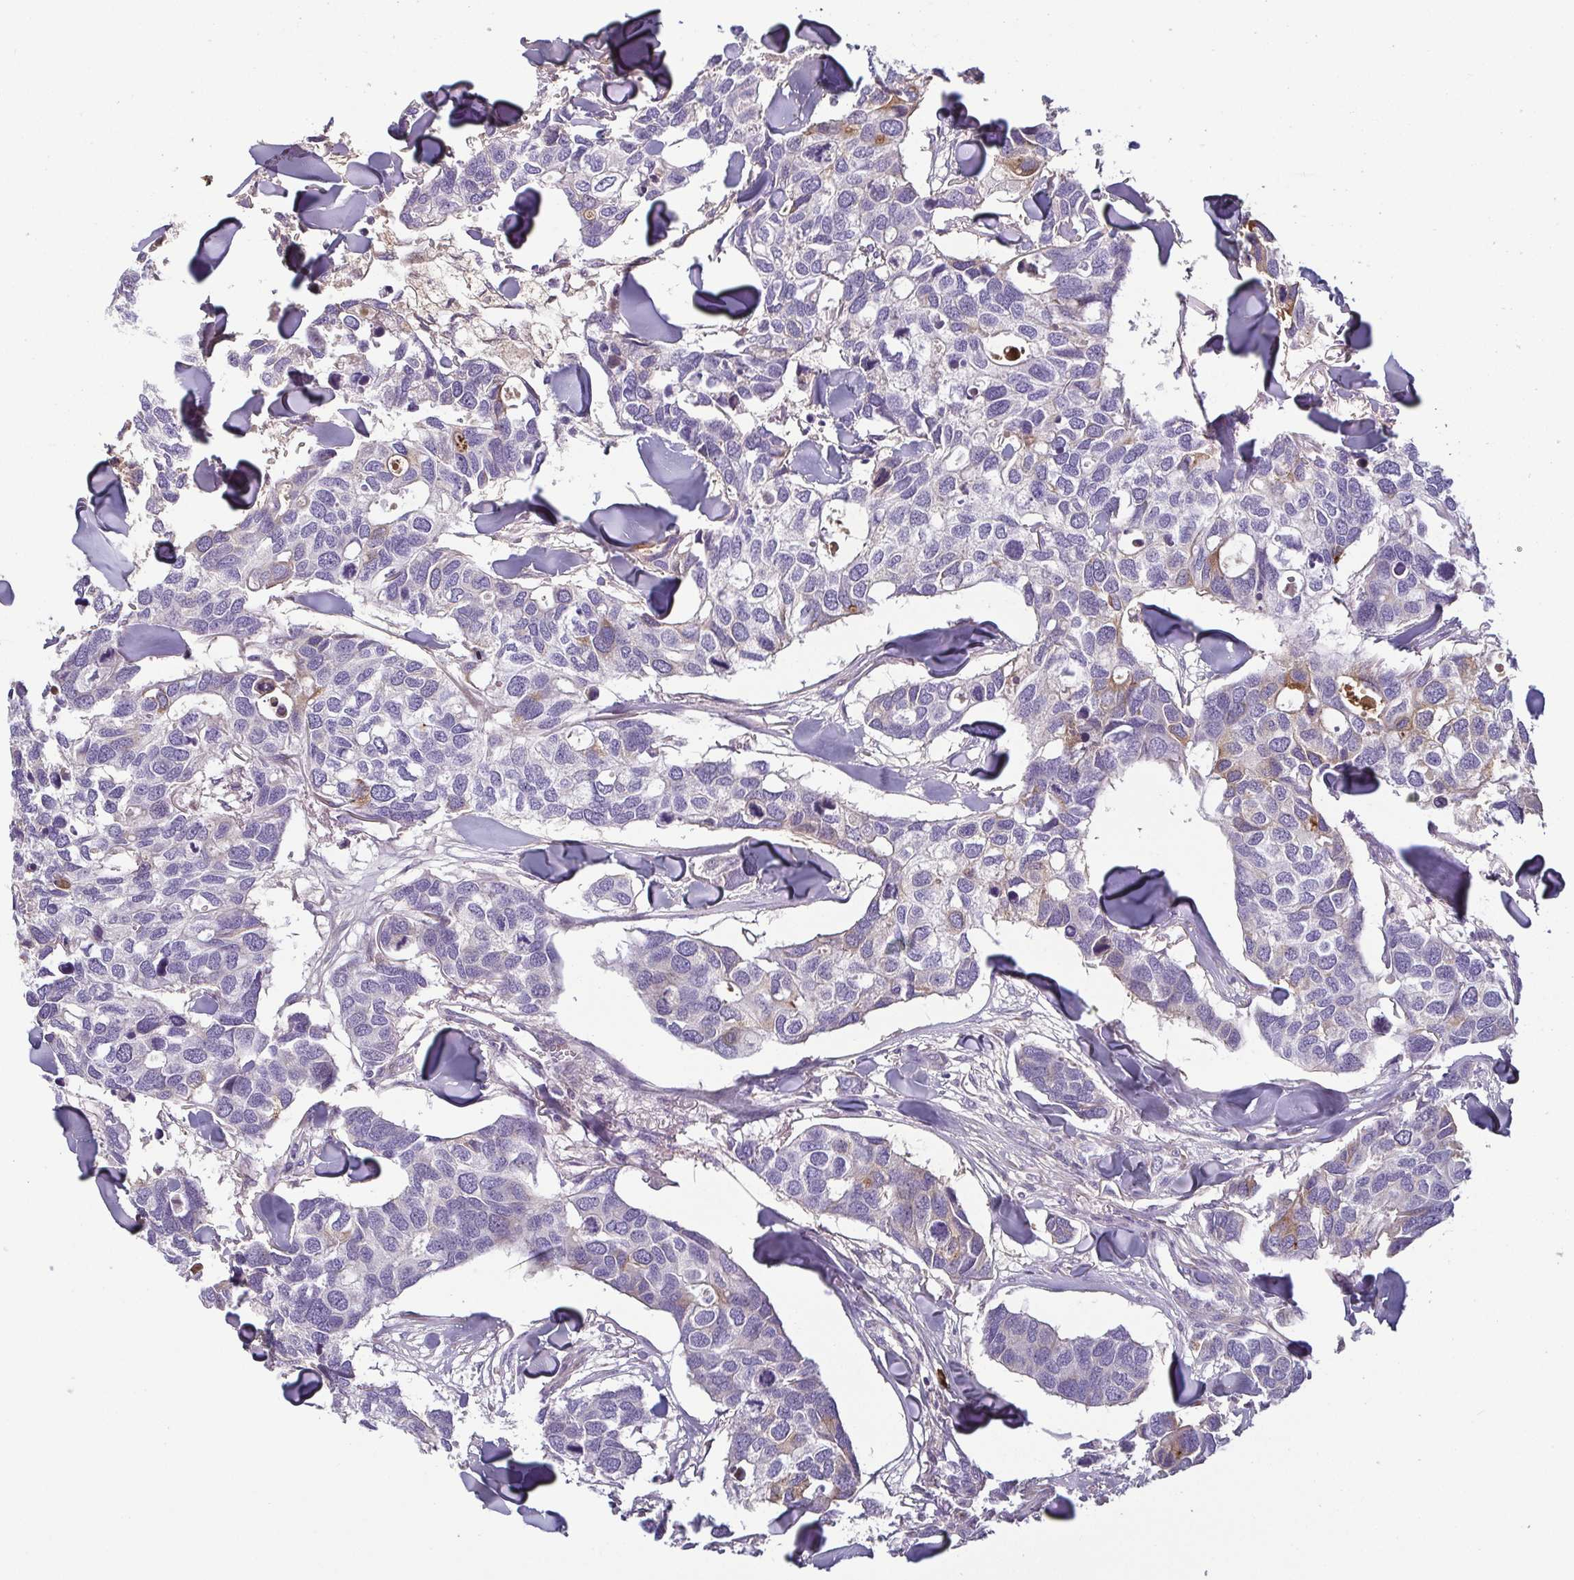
{"staining": {"intensity": "negative", "quantity": "none", "location": "none"}, "tissue": "breast cancer", "cell_type": "Tumor cells", "image_type": "cancer", "snomed": [{"axis": "morphology", "description": "Duct carcinoma"}, {"axis": "topography", "description": "Breast"}], "caption": "Immunohistochemistry image of human breast cancer (invasive ductal carcinoma) stained for a protein (brown), which shows no positivity in tumor cells.", "gene": "ECM1", "patient": {"sex": "female", "age": 83}}